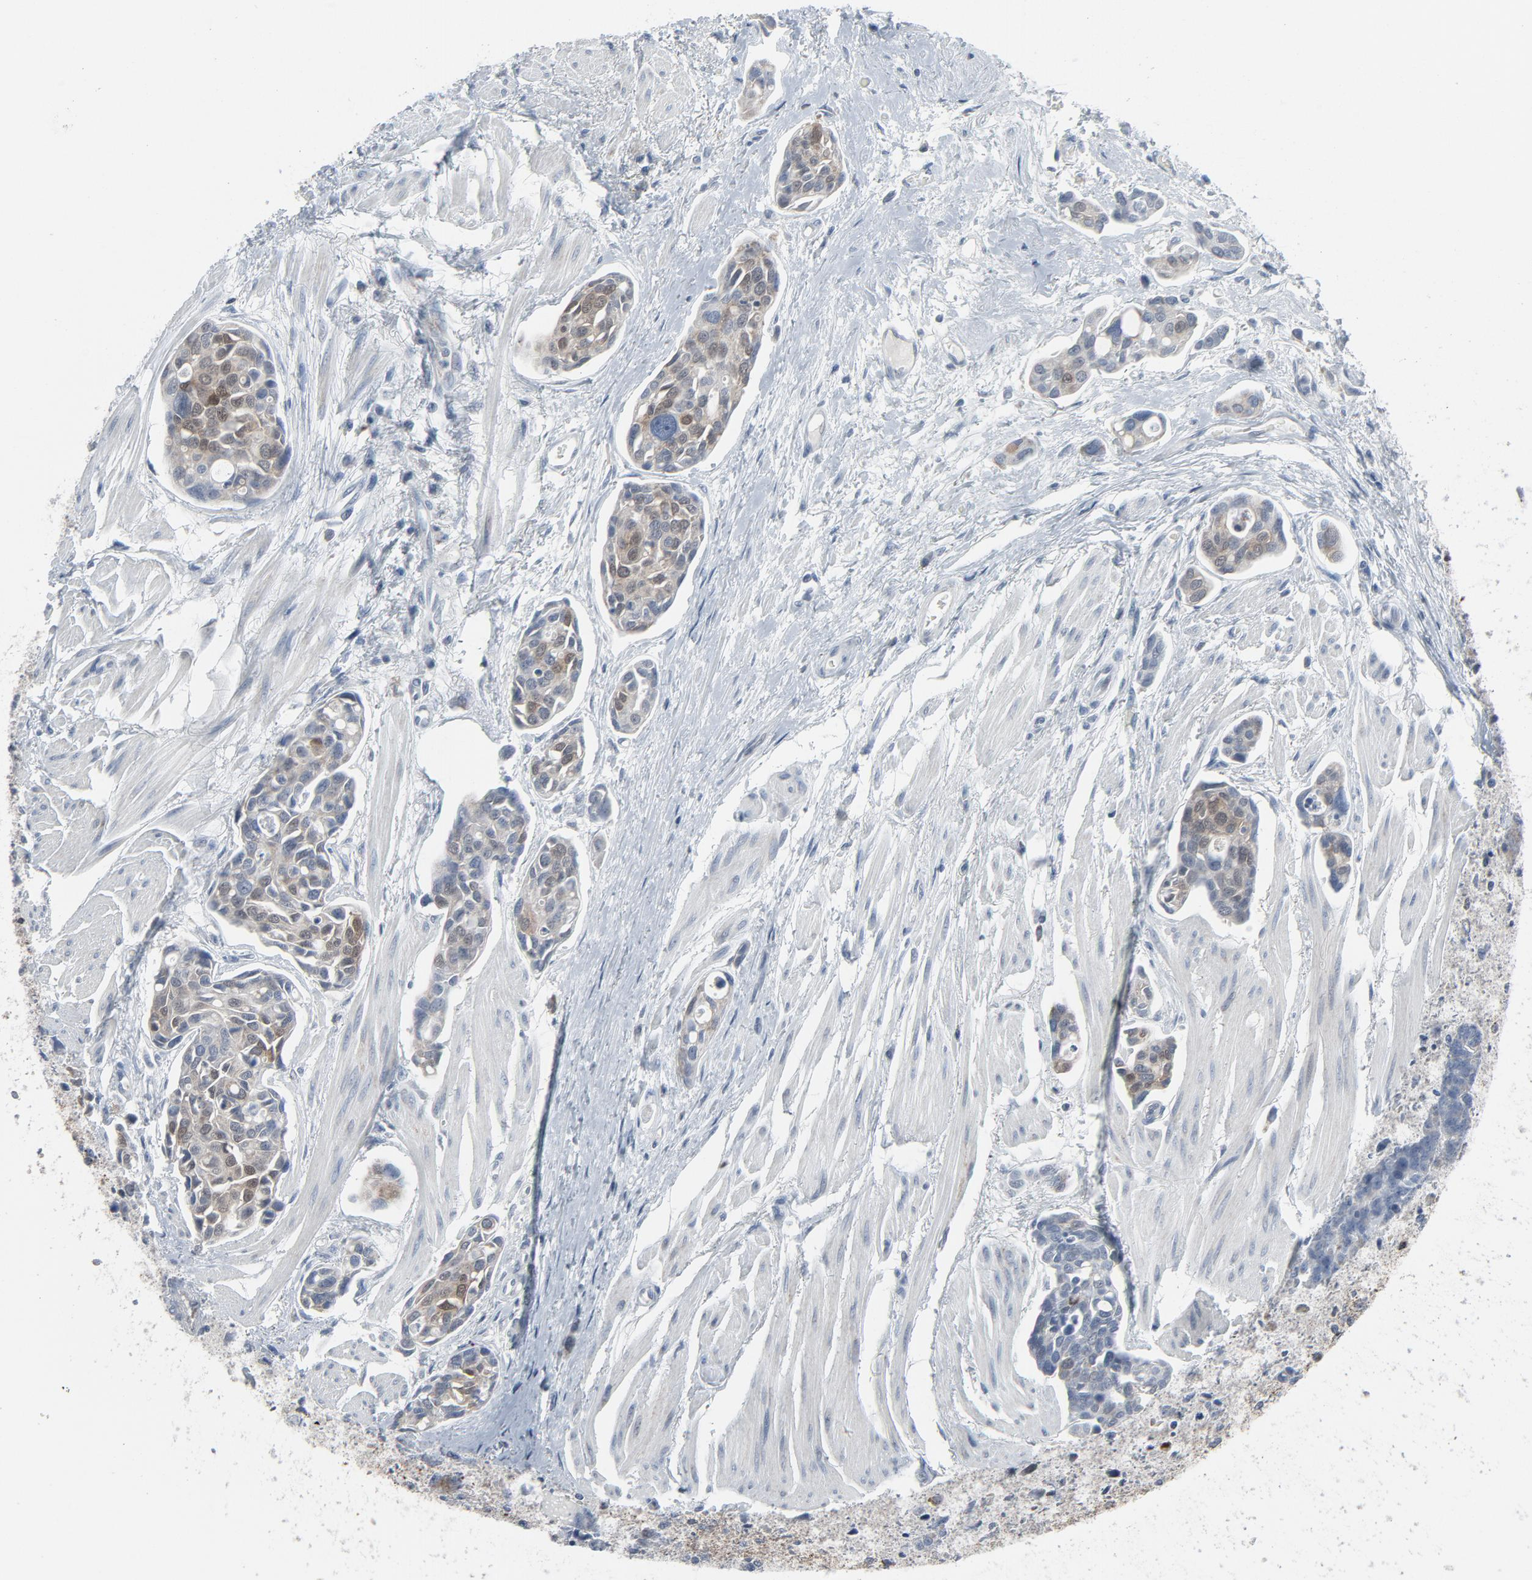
{"staining": {"intensity": "weak", "quantity": "<25%", "location": "cytoplasmic/membranous,nuclear"}, "tissue": "urothelial cancer", "cell_type": "Tumor cells", "image_type": "cancer", "snomed": [{"axis": "morphology", "description": "Urothelial carcinoma, High grade"}, {"axis": "topography", "description": "Urinary bladder"}], "caption": "DAB immunohistochemical staining of urothelial cancer demonstrates no significant expression in tumor cells. (DAB immunohistochemistry (IHC) with hematoxylin counter stain).", "gene": "GPX2", "patient": {"sex": "male", "age": 78}}